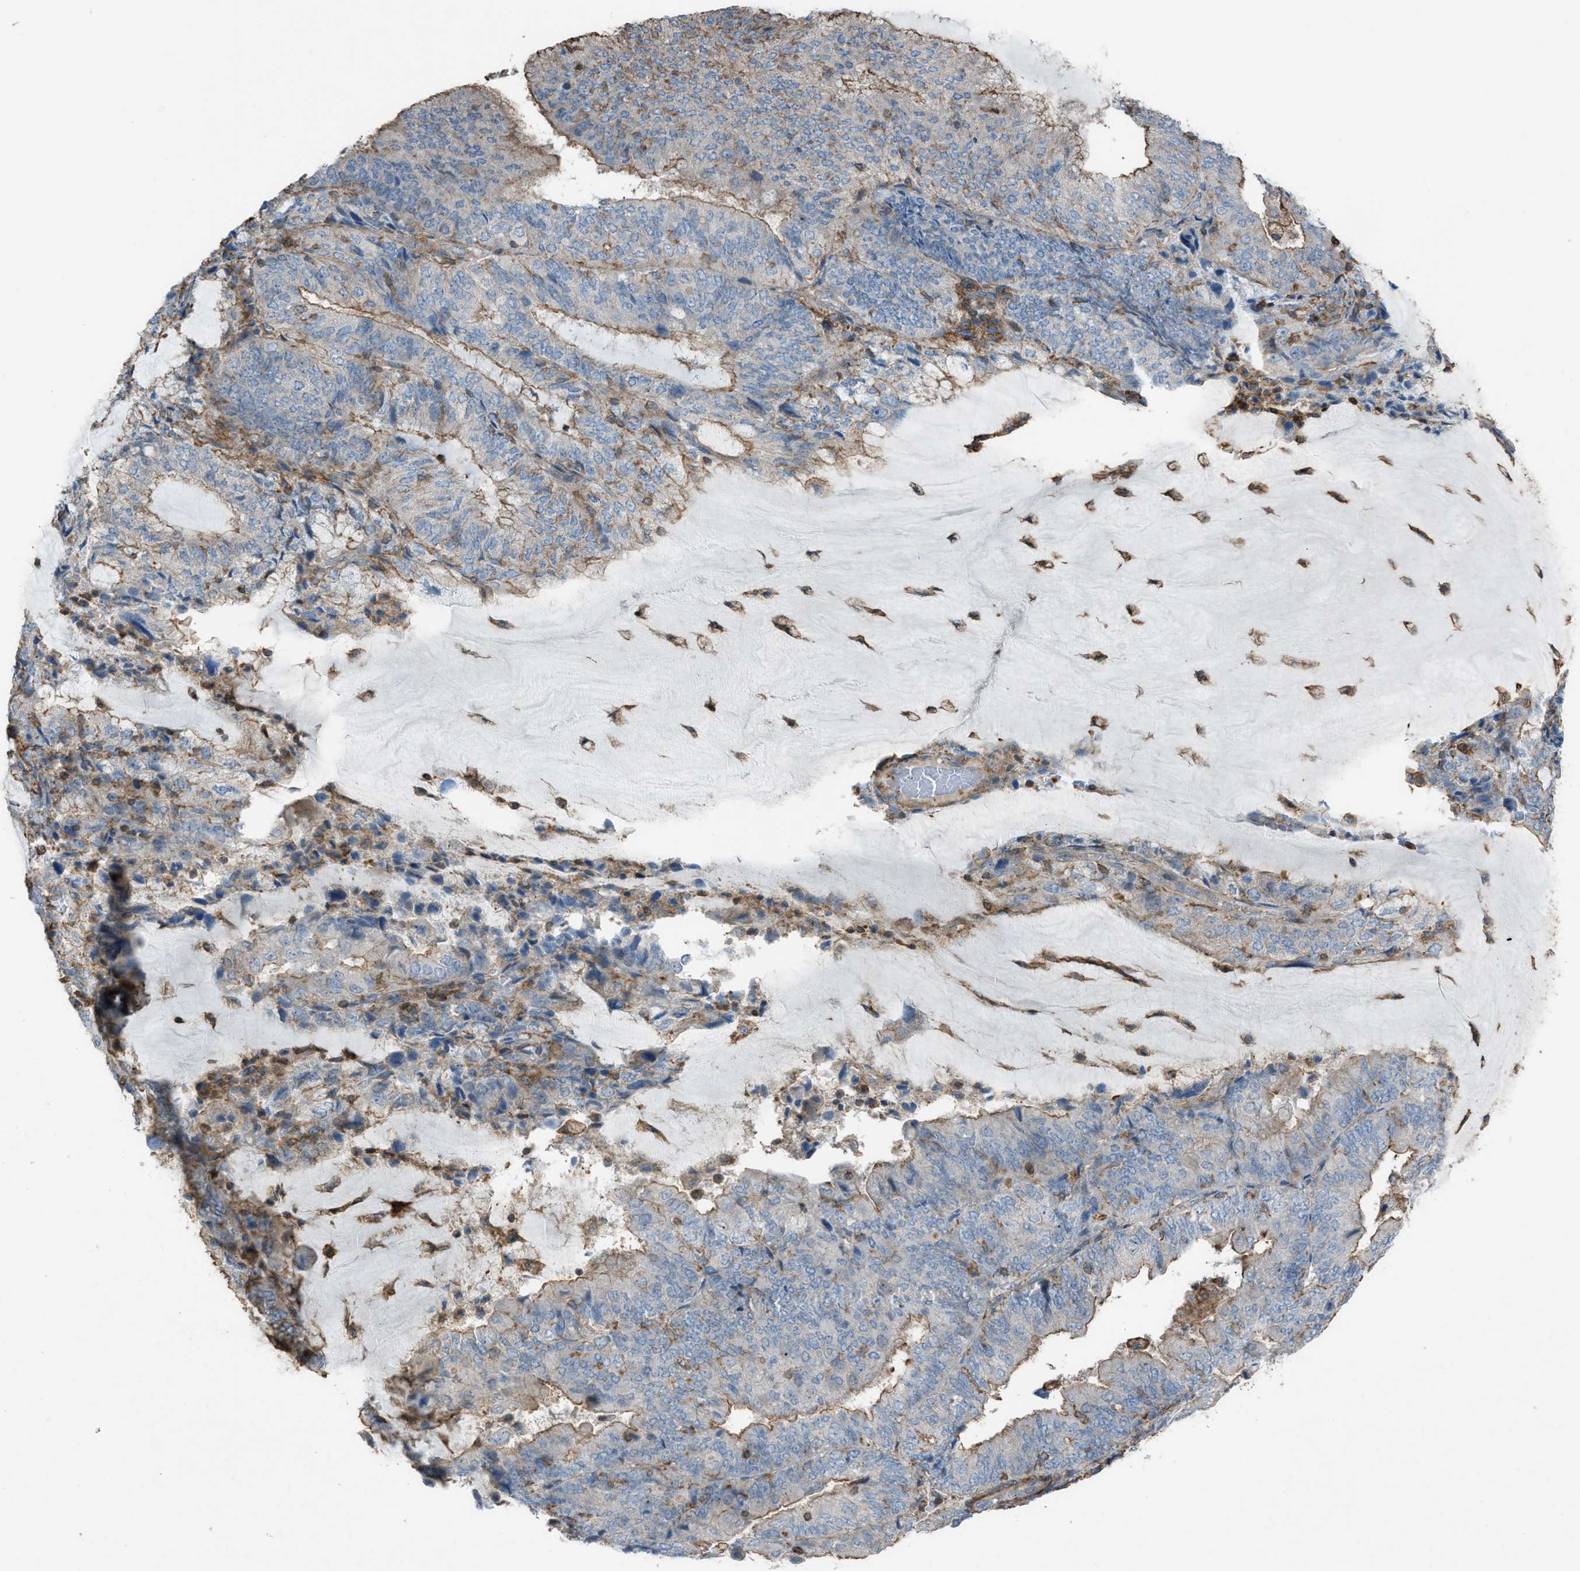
{"staining": {"intensity": "weak", "quantity": "25%-75%", "location": "cytoplasmic/membranous"}, "tissue": "endometrial cancer", "cell_type": "Tumor cells", "image_type": "cancer", "snomed": [{"axis": "morphology", "description": "Adenocarcinoma, NOS"}, {"axis": "topography", "description": "Endometrium"}], "caption": "The micrograph exhibits staining of endometrial cancer, revealing weak cytoplasmic/membranous protein staining (brown color) within tumor cells.", "gene": "NCK2", "patient": {"sex": "female", "age": 81}}